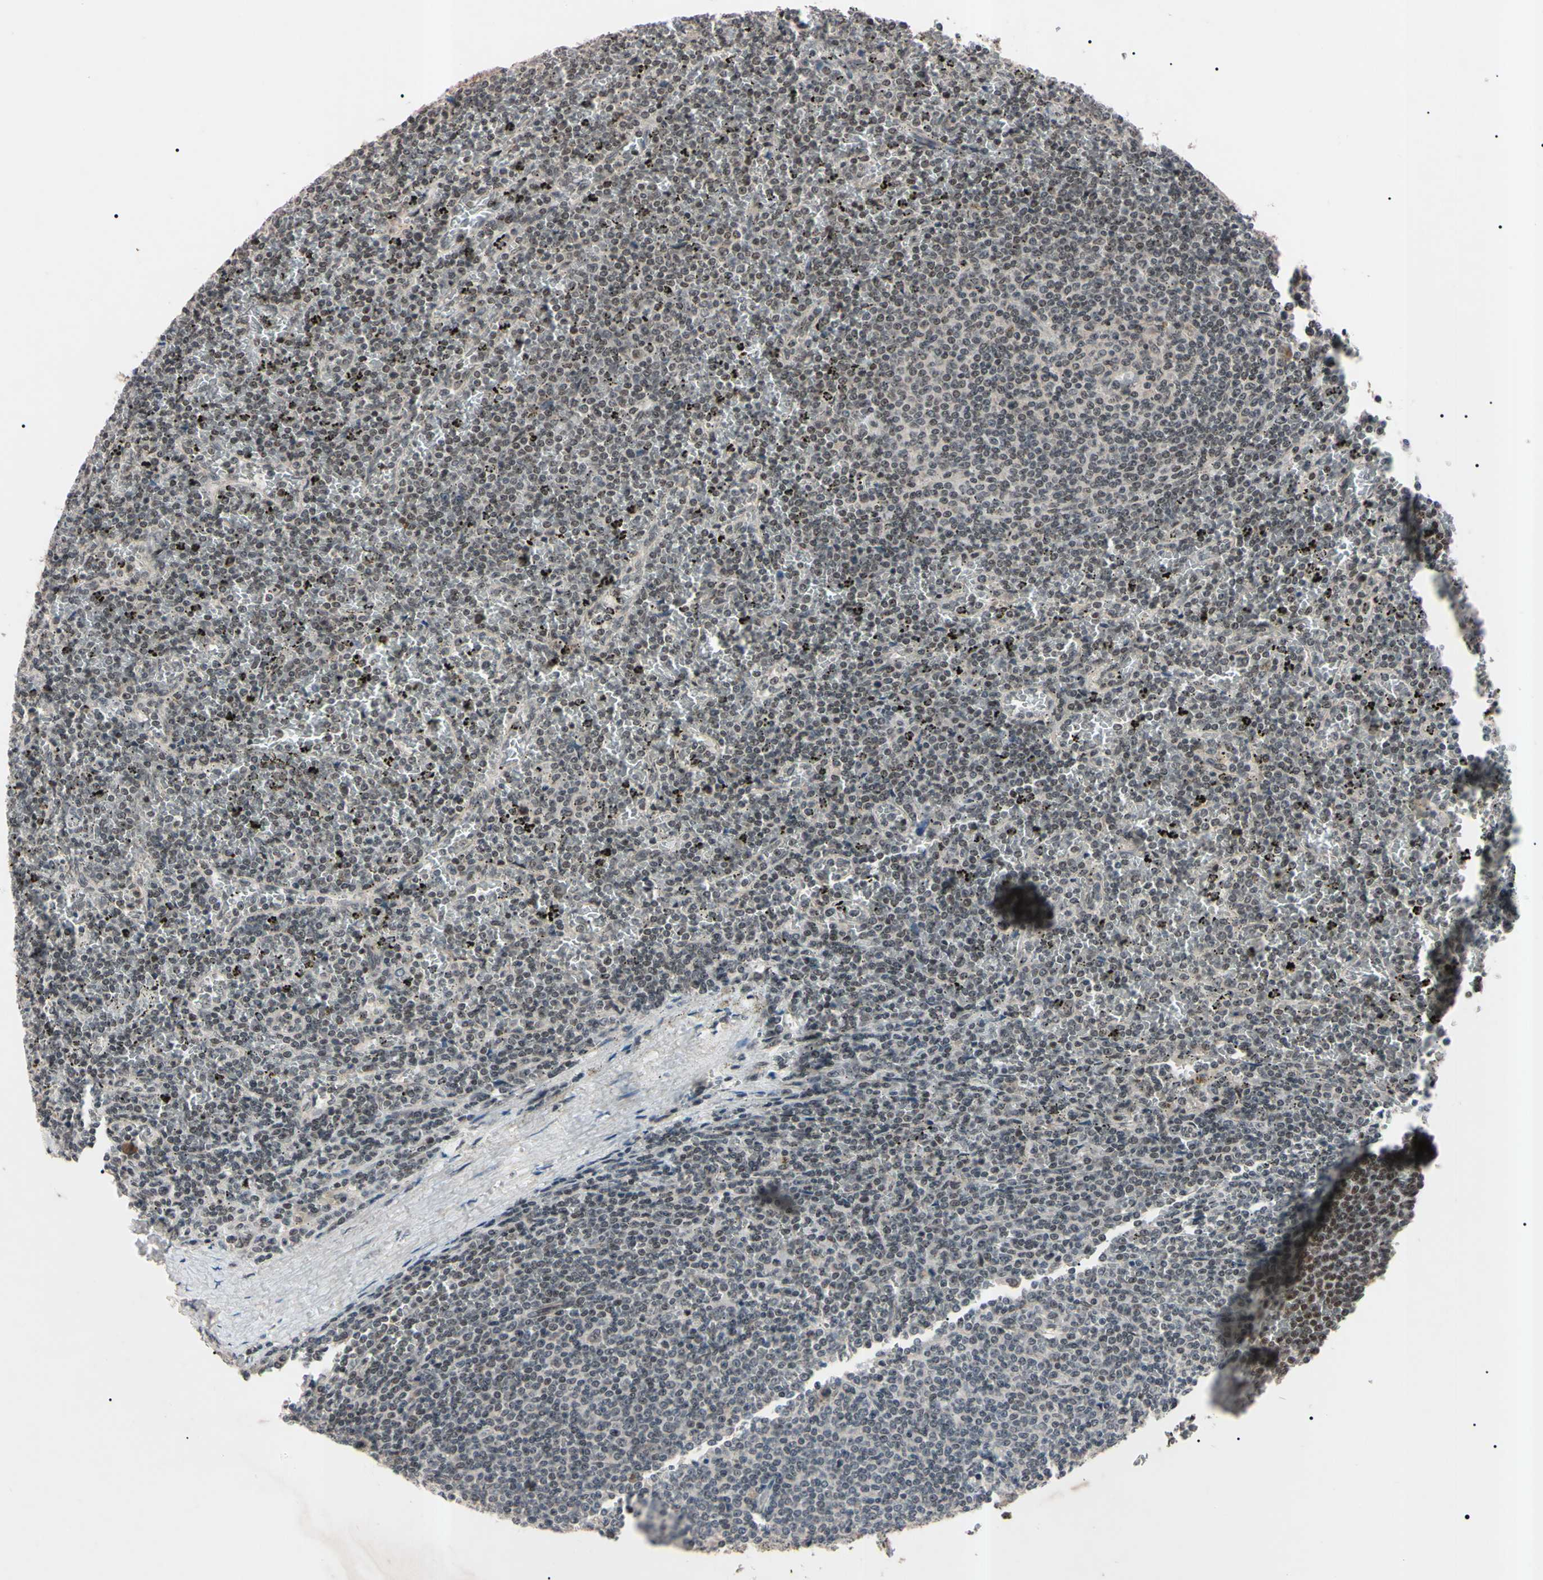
{"staining": {"intensity": "weak", "quantity": "25%-75%", "location": "nuclear"}, "tissue": "lymphoma", "cell_type": "Tumor cells", "image_type": "cancer", "snomed": [{"axis": "morphology", "description": "Malignant lymphoma, non-Hodgkin's type, Low grade"}, {"axis": "topography", "description": "Spleen"}], "caption": "IHC of human malignant lymphoma, non-Hodgkin's type (low-grade) exhibits low levels of weak nuclear expression in approximately 25%-75% of tumor cells.", "gene": "YY1", "patient": {"sex": "female", "age": 77}}